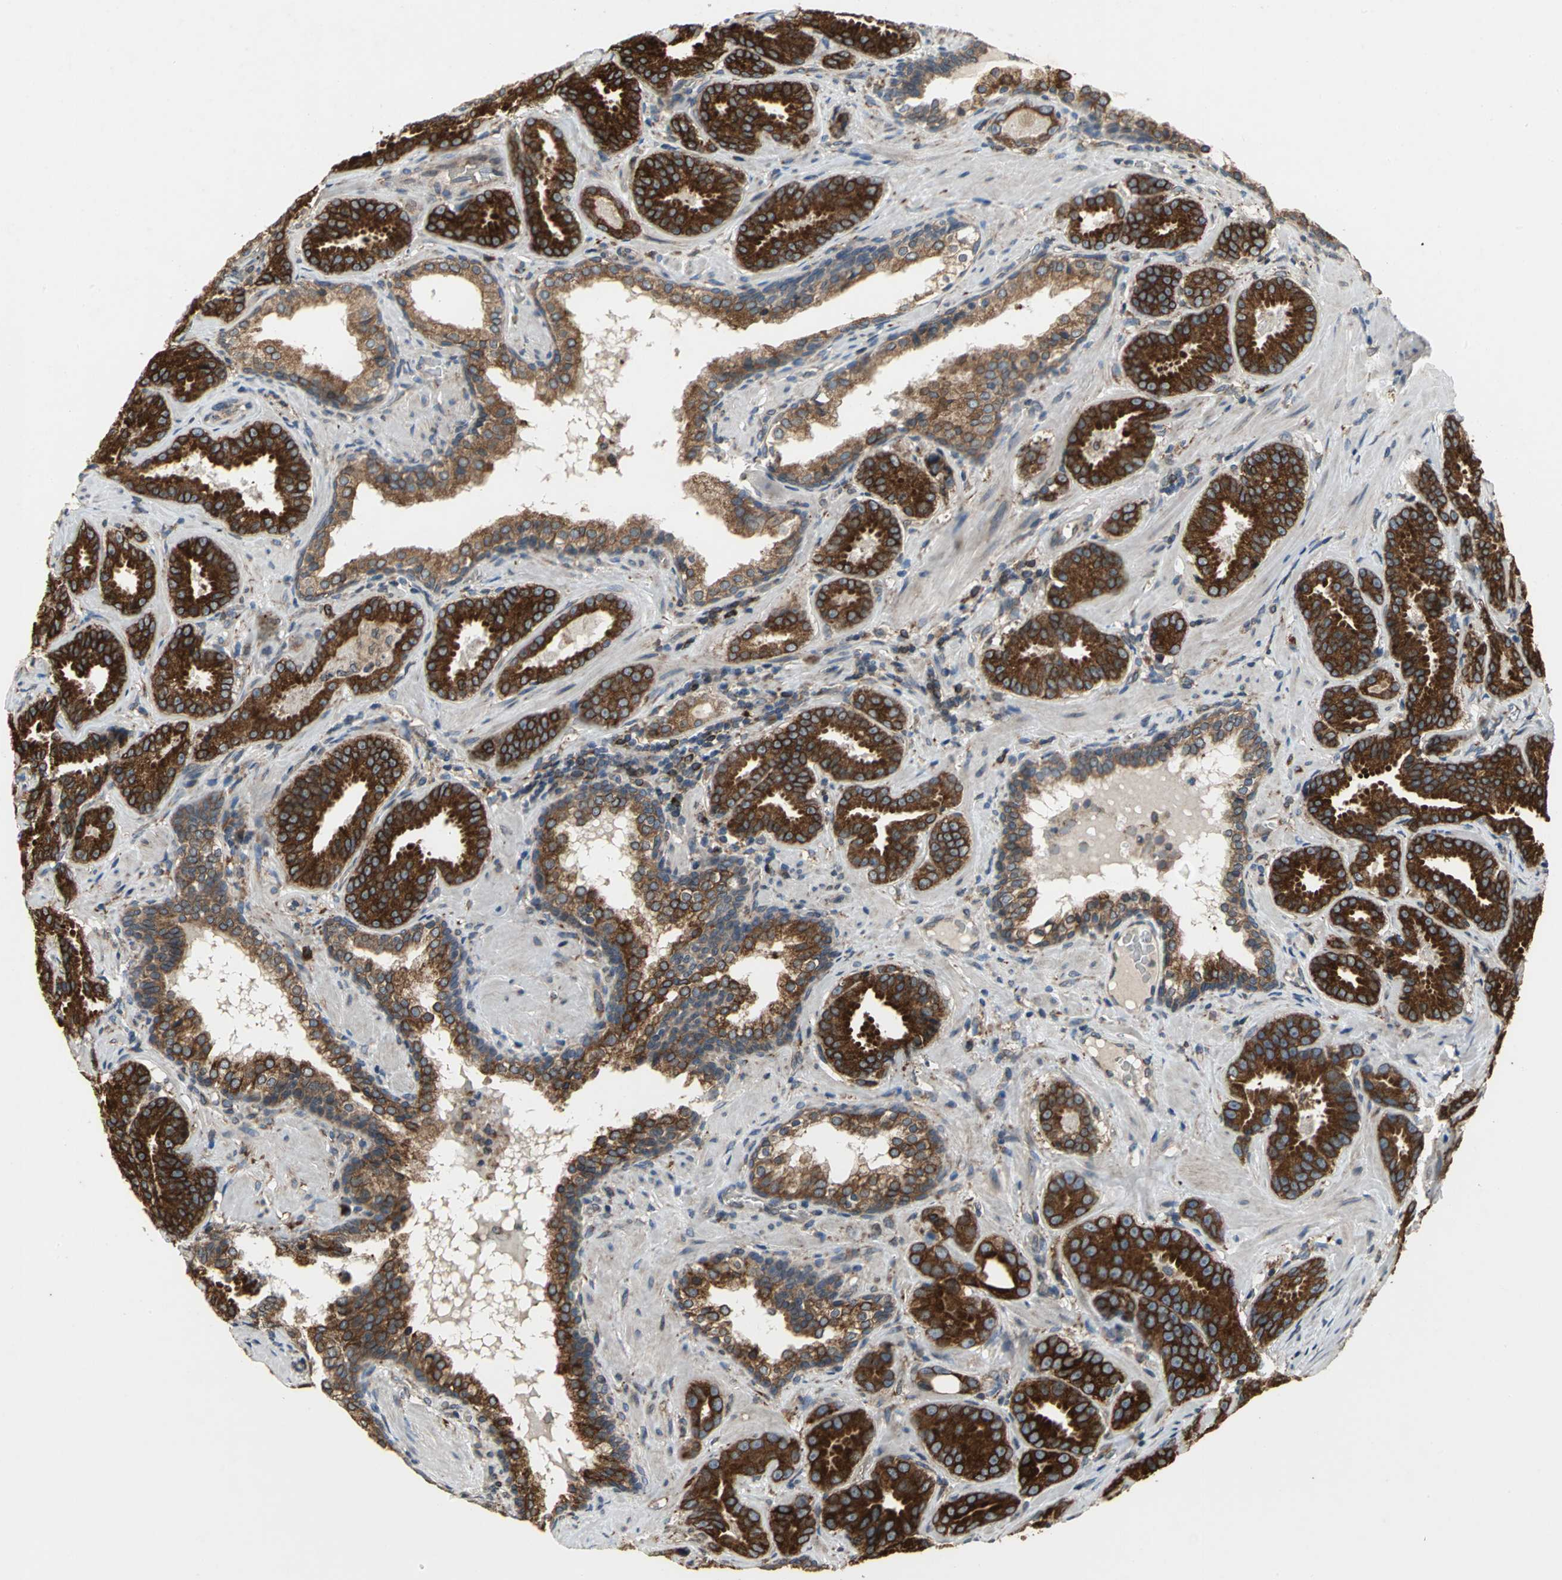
{"staining": {"intensity": "strong", "quantity": "25%-75%", "location": "cytoplasmic/membranous"}, "tissue": "prostate cancer", "cell_type": "Tumor cells", "image_type": "cancer", "snomed": [{"axis": "morphology", "description": "Adenocarcinoma, Low grade"}, {"axis": "topography", "description": "Prostate"}], "caption": "Adenocarcinoma (low-grade) (prostate) was stained to show a protein in brown. There is high levels of strong cytoplasmic/membranous staining in about 25%-75% of tumor cells.", "gene": "SYVN1", "patient": {"sex": "male", "age": 59}}